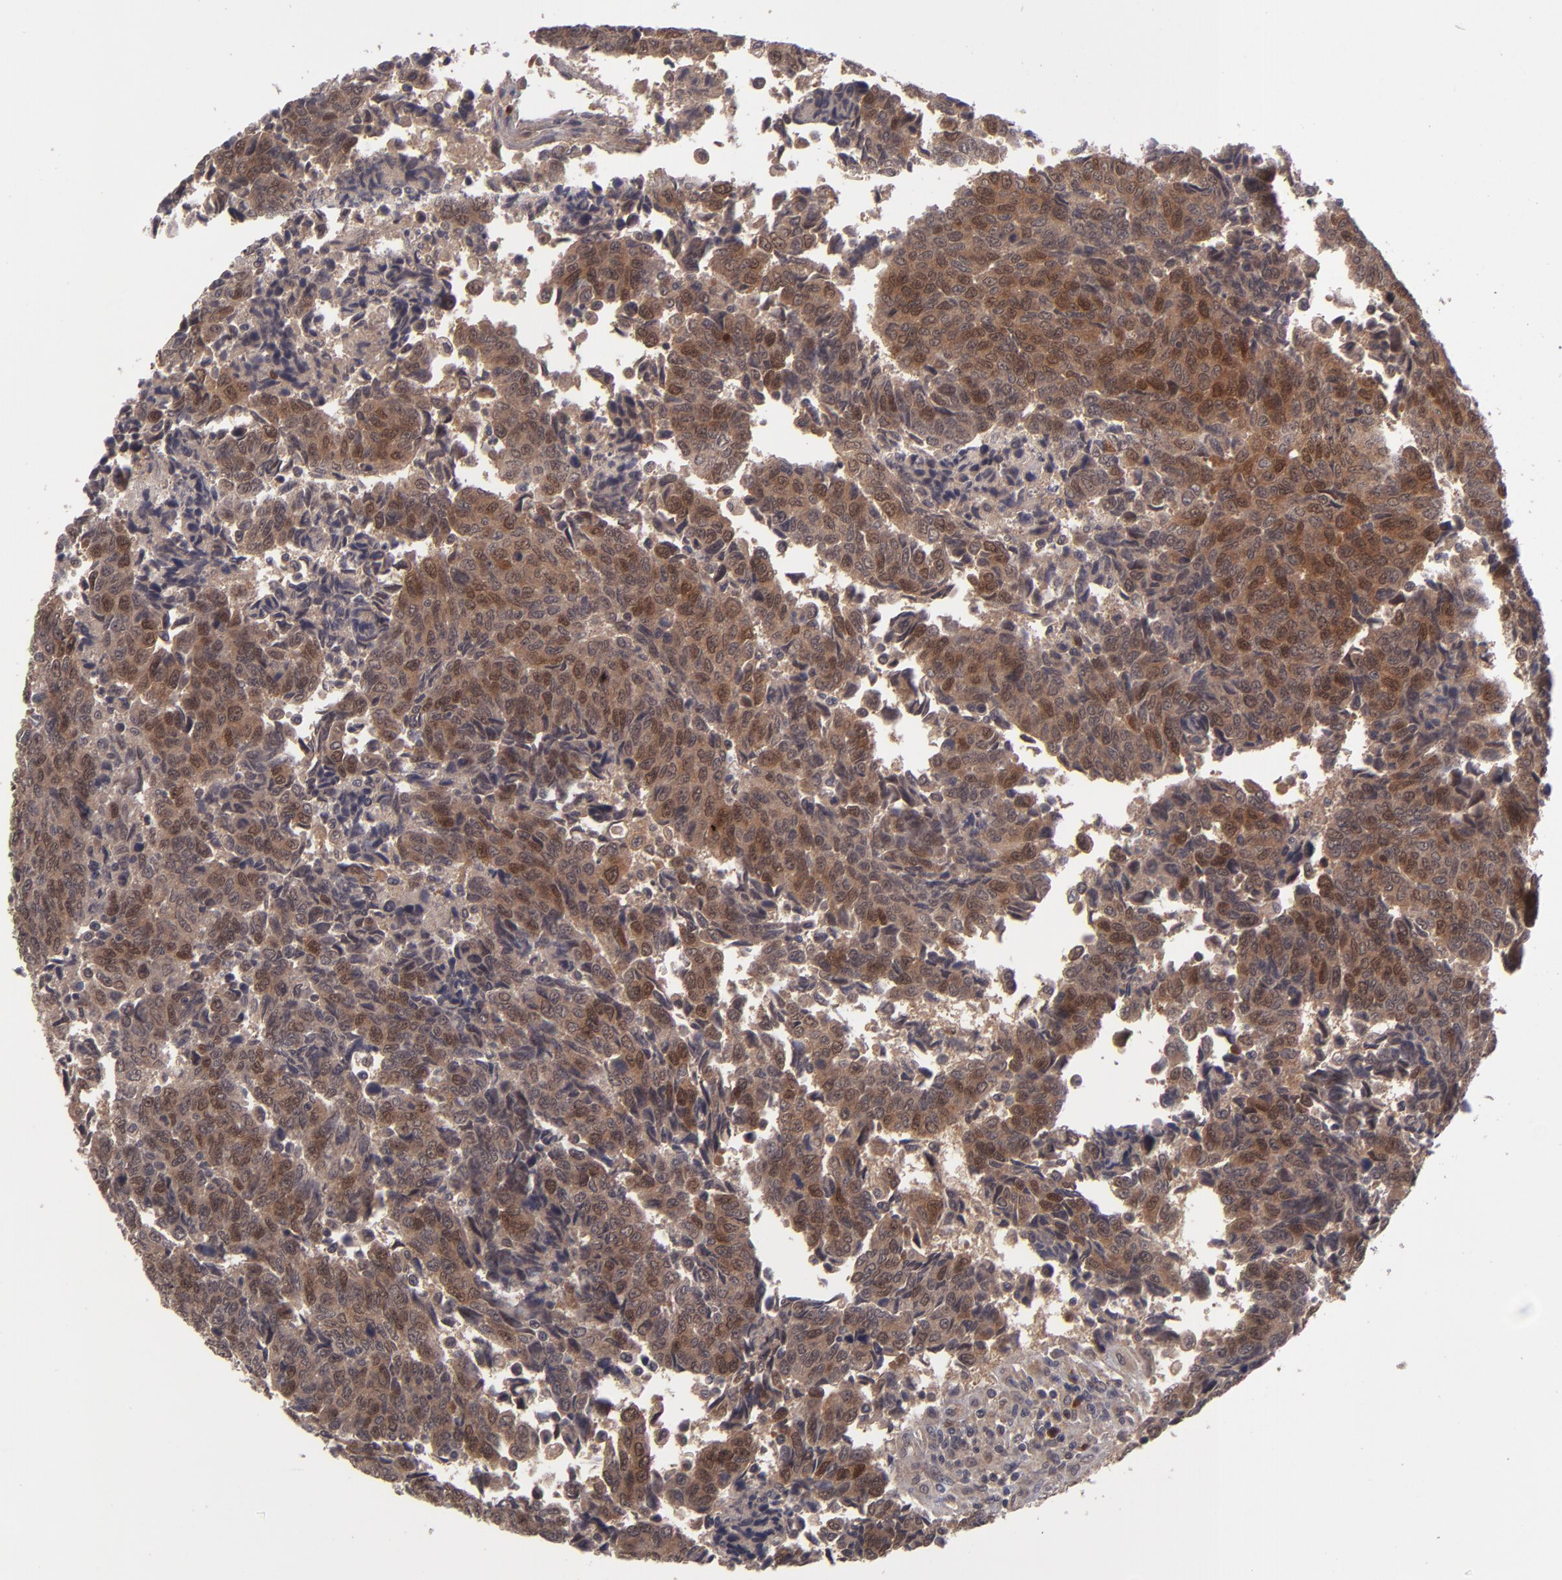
{"staining": {"intensity": "strong", "quantity": ">75%", "location": "cytoplasmic/membranous,nuclear"}, "tissue": "urothelial cancer", "cell_type": "Tumor cells", "image_type": "cancer", "snomed": [{"axis": "morphology", "description": "Urothelial carcinoma, High grade"}, {"axis": "topography", "description": "Urinary bladder"}], "caption": "High-grade urothelial carcinoma tissue reveals strong cytoplasmic/membranous and nuclear expression in approximately >75% of tumor cells", "gene": "TYMS", "patient": {"sex": "male", "age": 86}}